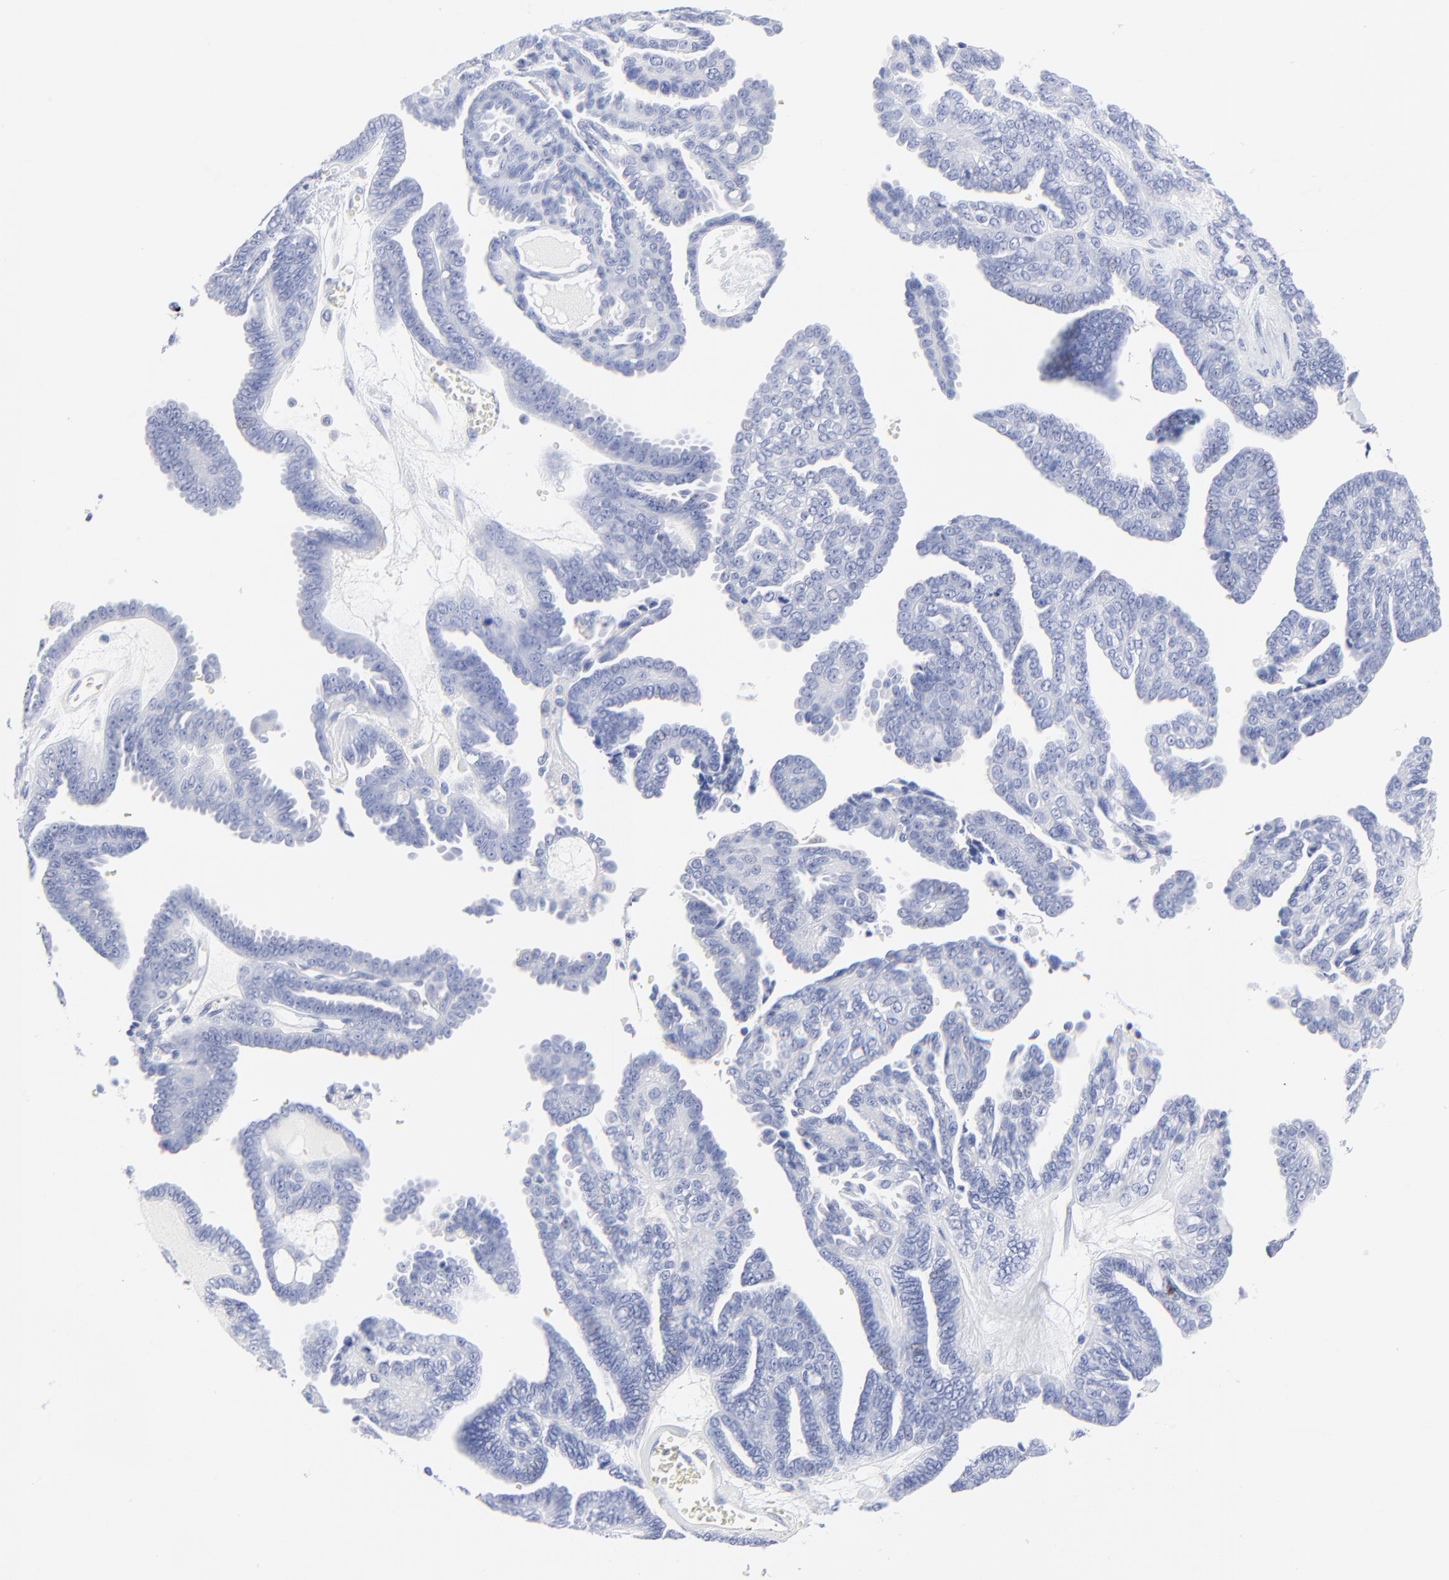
{"staining": {"intensity": "negative", "quantity": "none", "location": "none"}, "tissue": "ovarian cancer", "cell_type": "Tumor cells", "image_type": "cancer", "snomed": [{"axis": "morphology", "description": "Cystadenocarcinoma, serous, NOS"}, {"axis": "topography", "description": "Ovary"}], "caption": "Tumor cells are negative for protein expression in human serous cystadenocarcinoma (ovarian).", "gene": "PSD3", "patient": {"sex": "female", "age": 71}}